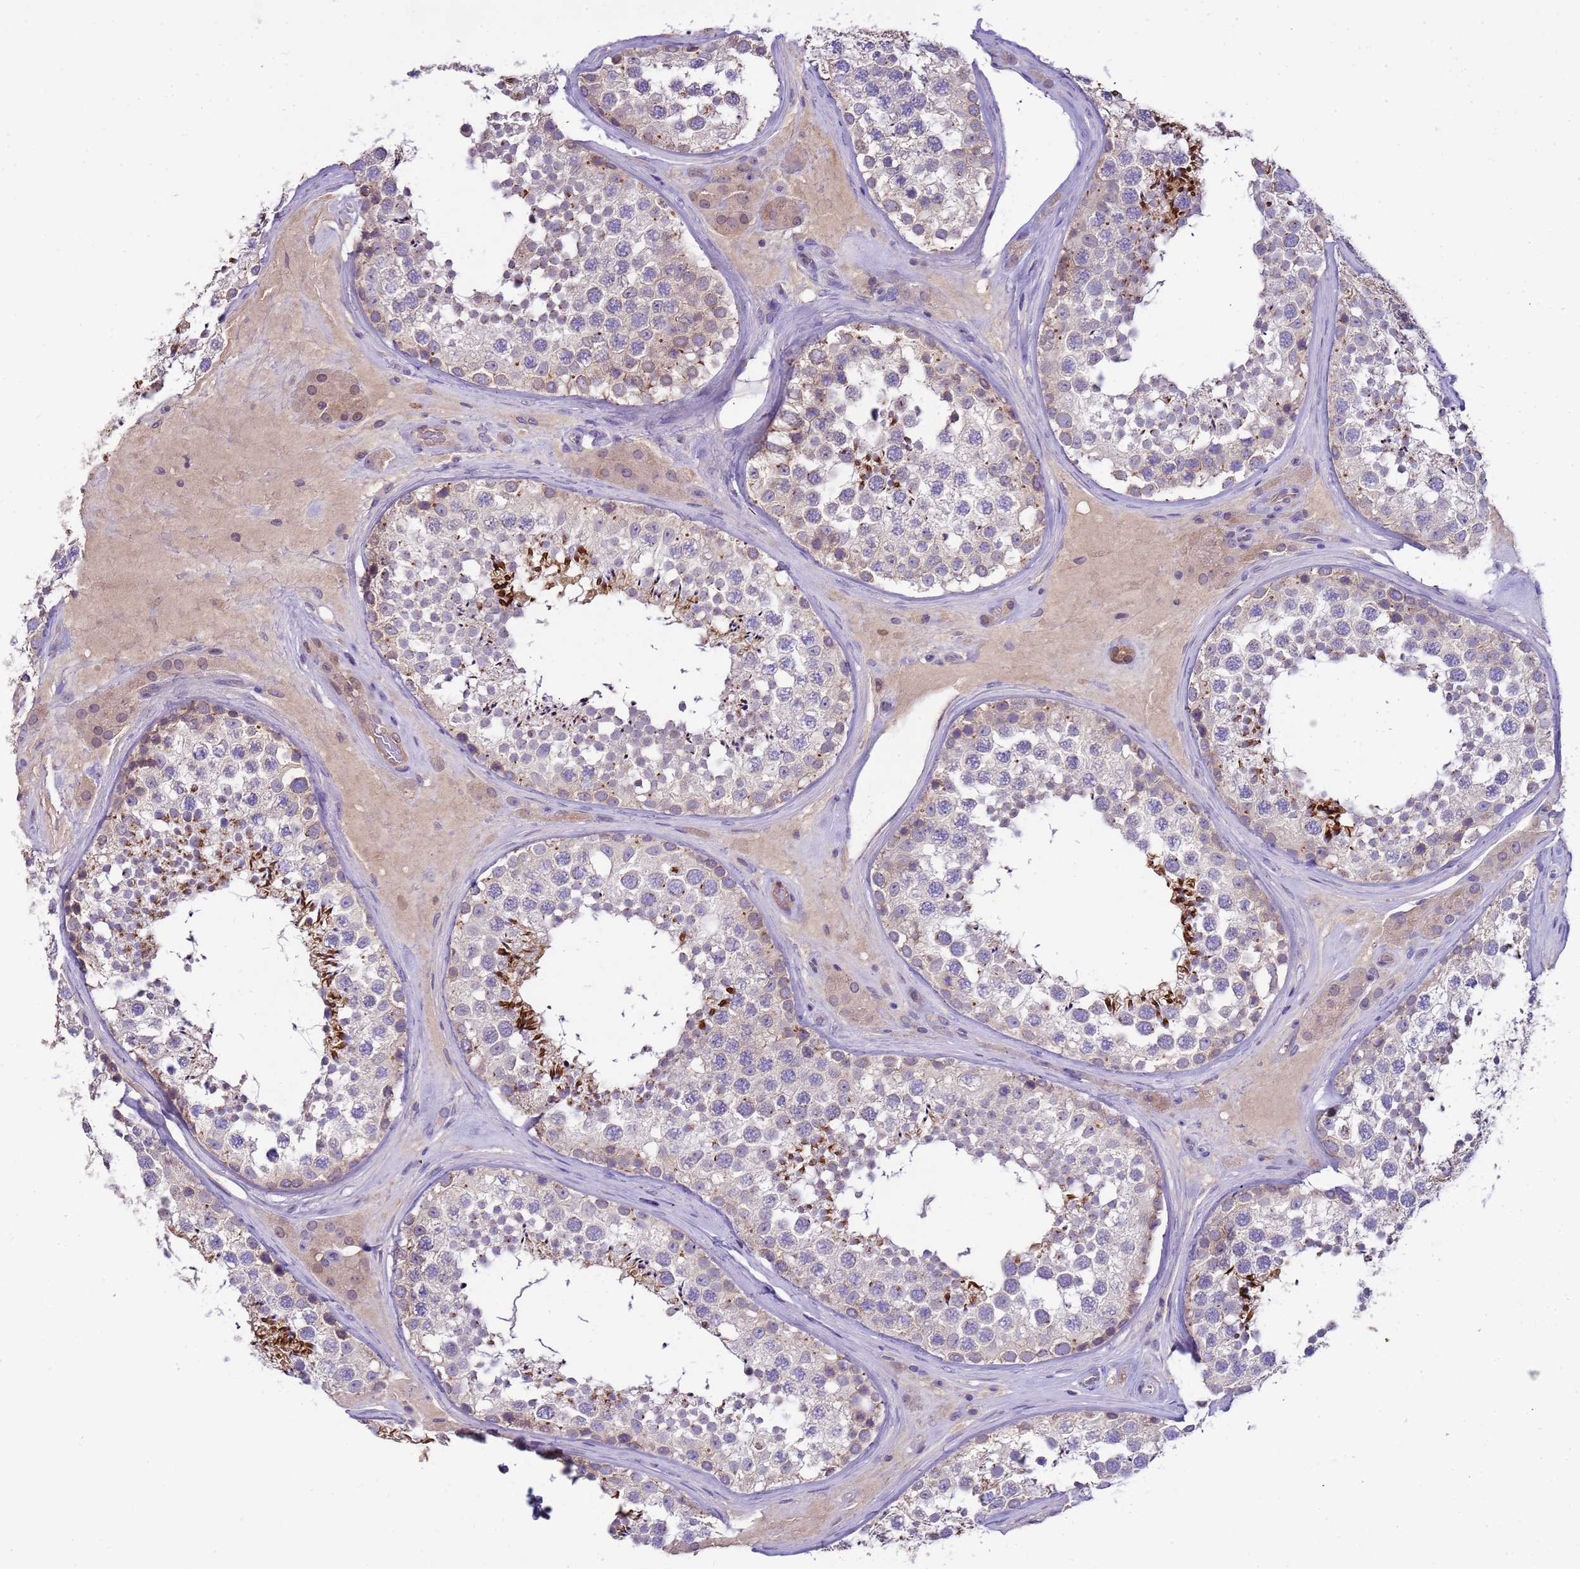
{"staining": {"intensity": "strong", "quantity": "<25%", "location": "cytoplasmic/membranous,nuclear"}, "tissue": "testis", "cell_type": "Cells in seminiferous ducts", "image_type": "normal", "snomed": [{"axis": "morphology", "description": "Normal tissue, NOS"}, {"axis": "topography", "description": "Testis"}], "caption": "Normal testis demonstrates strong cytoplasmic/membranous,nuclear staining in approximately <25% of cells in seminiferous ducts The staining is performed using DAB brown chromogen to label protein expression. The nuclei are counter-stained blue using hematoxylin..", "gene": "PLCXD3", "patient": {"sex": "male", "age": 46}}